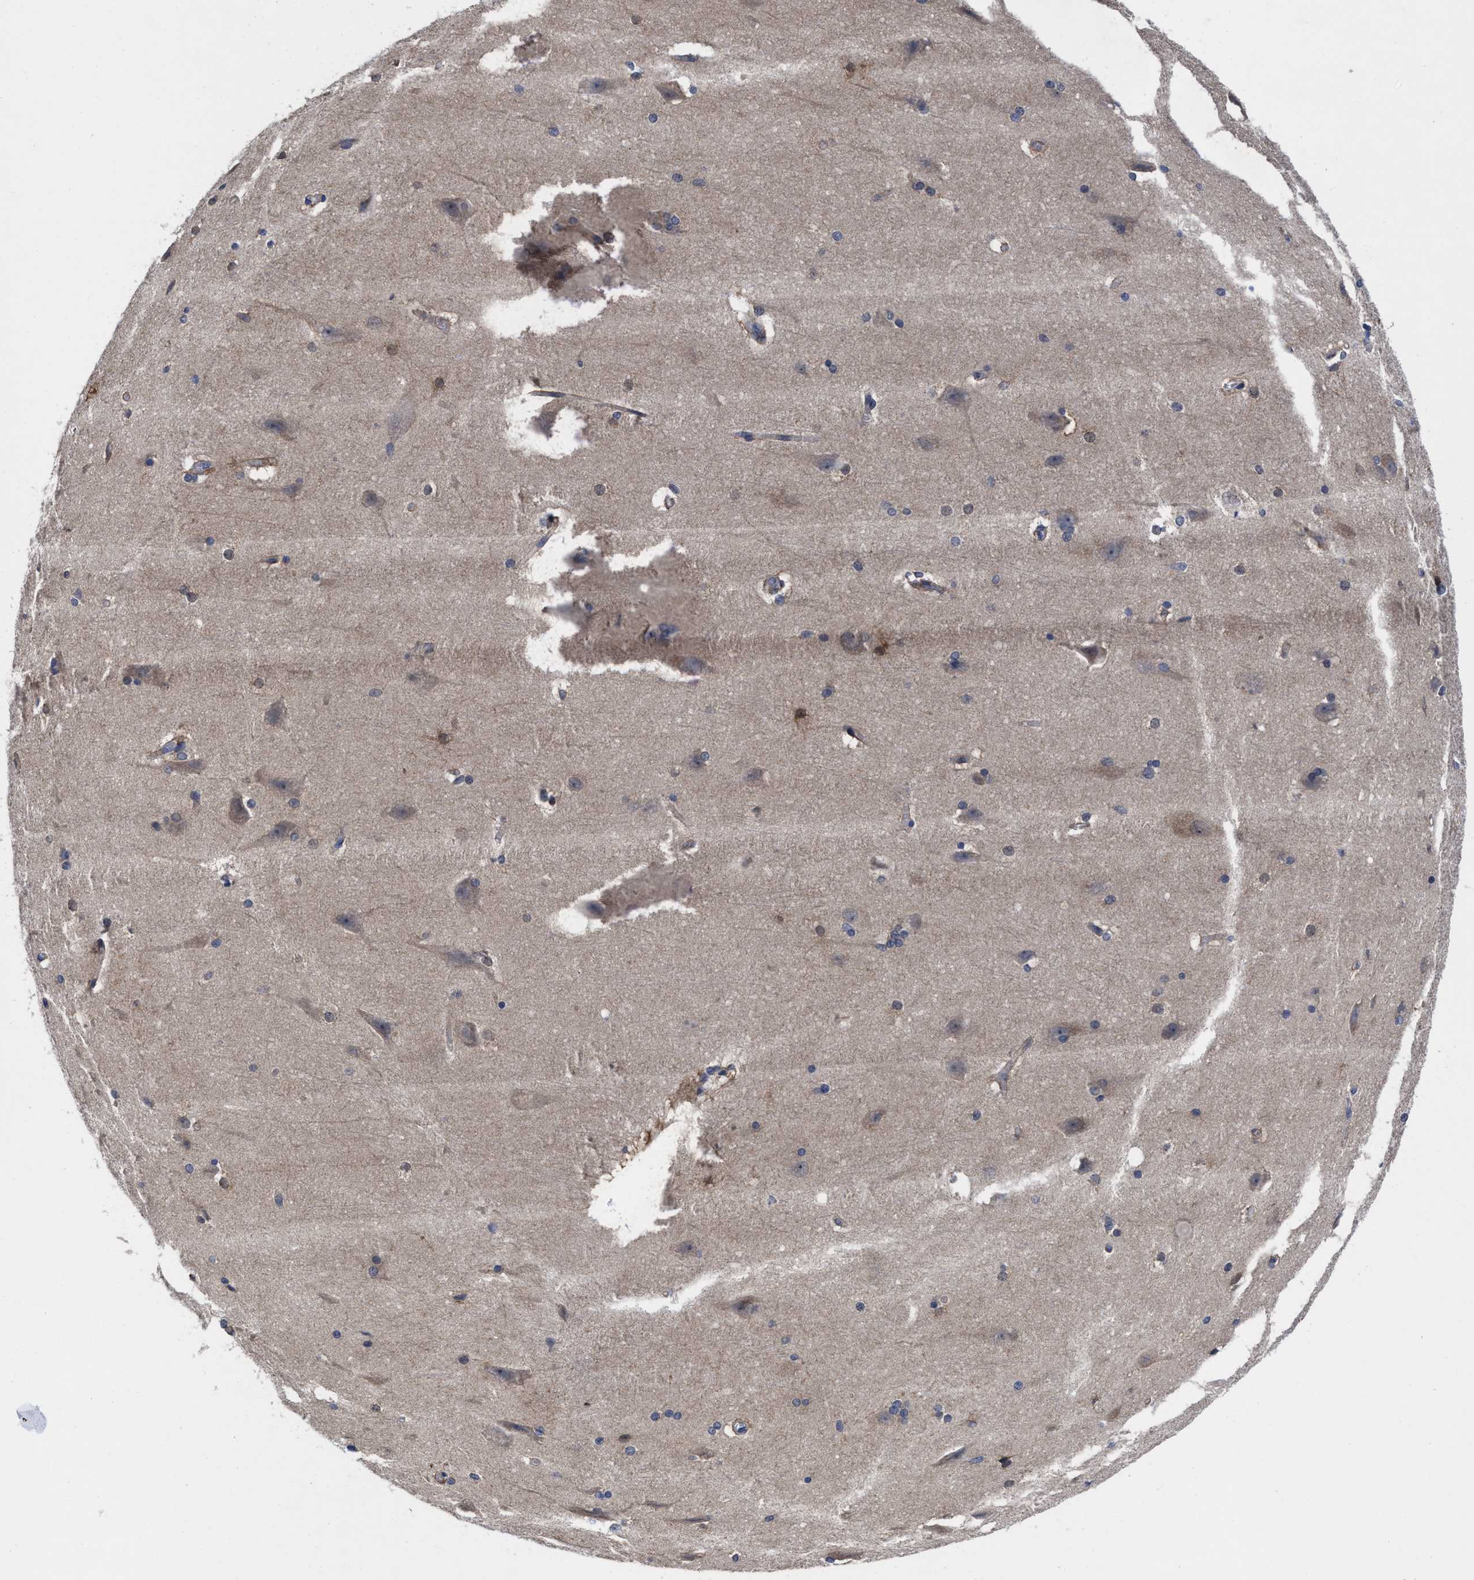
{"staining": {"intensity": "negative", "quantity": "none", "location": "none"}, "tissue": "cerebral cortex", "cell_type": "Endothelial cells", "image_type": "normal", "snomed": [{"axis": "morphology", "description": "Normal tissue, NOS"}, {"axis": "topography", "description": "Cerebral cortex"}, {"axis": "topography", "description": "Hippocampus"}], "caption": "IHC of unremarkable human cerebral cortex displays no staining in endothelial cells. The staining is performed using DAB brown chromogen with nuclei counter-stained in using hematoxylin.", "gene": "TXNDC17", "patient": {"sex": "female", "age": 19}}